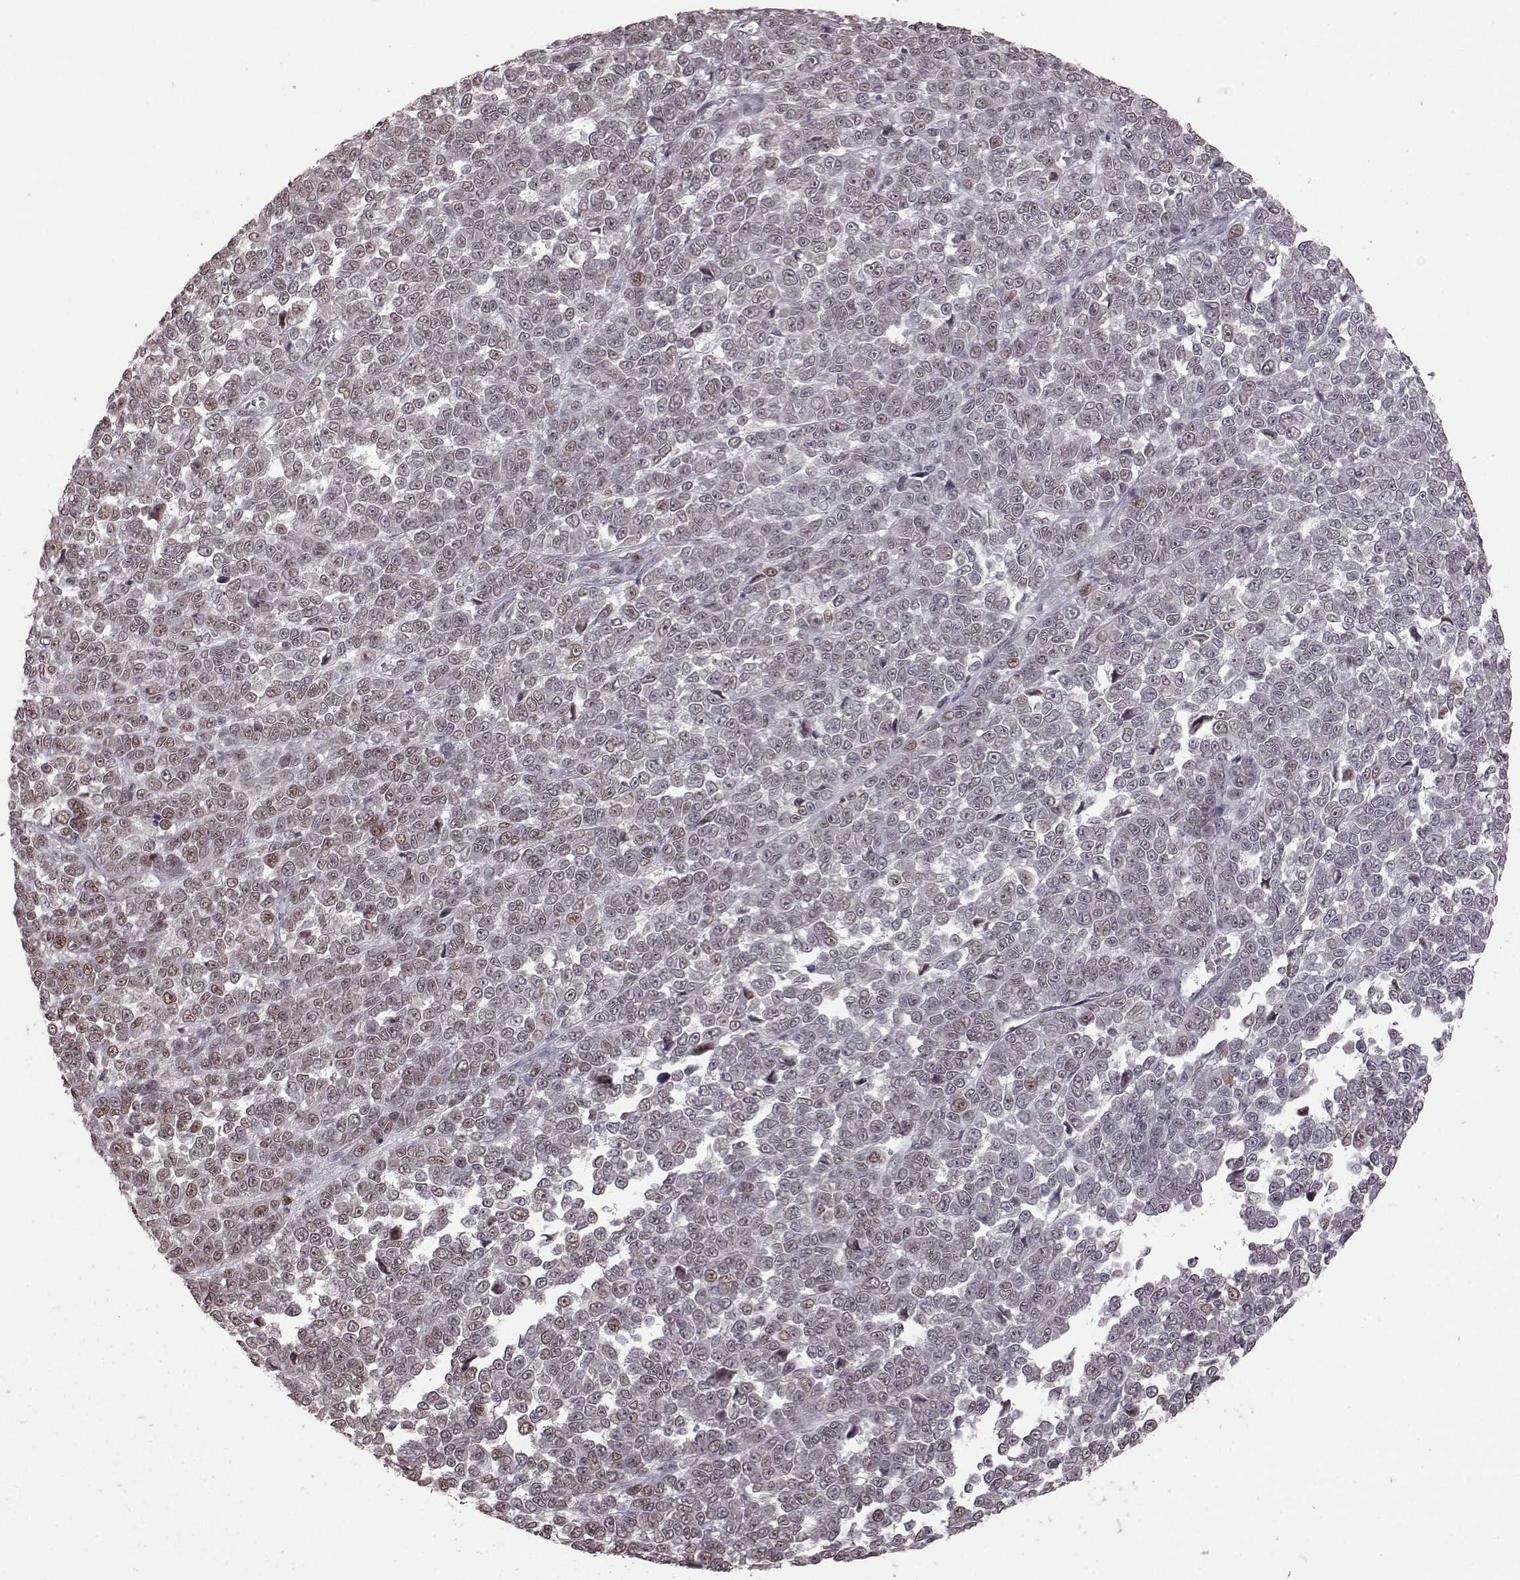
{"staining": {"intensity": "weak", "quantity": "<25%", "location": "nuclear"}, "tissue": "melanoma", "cell_type": "Tumor cells", "image_type": "cancer", "snomed": [{"axis": "morphology", "description": "Malignant melanoma, NOS"}, {"axis": "topography", "description": "Skin"}], "caption": "This is a photomicrograph of immunohistochemistry staining of melanoma, which shows no positivity in tumor cells.", "gene": "NR2C1", "patient": {"sex": "female", "age": 95}}